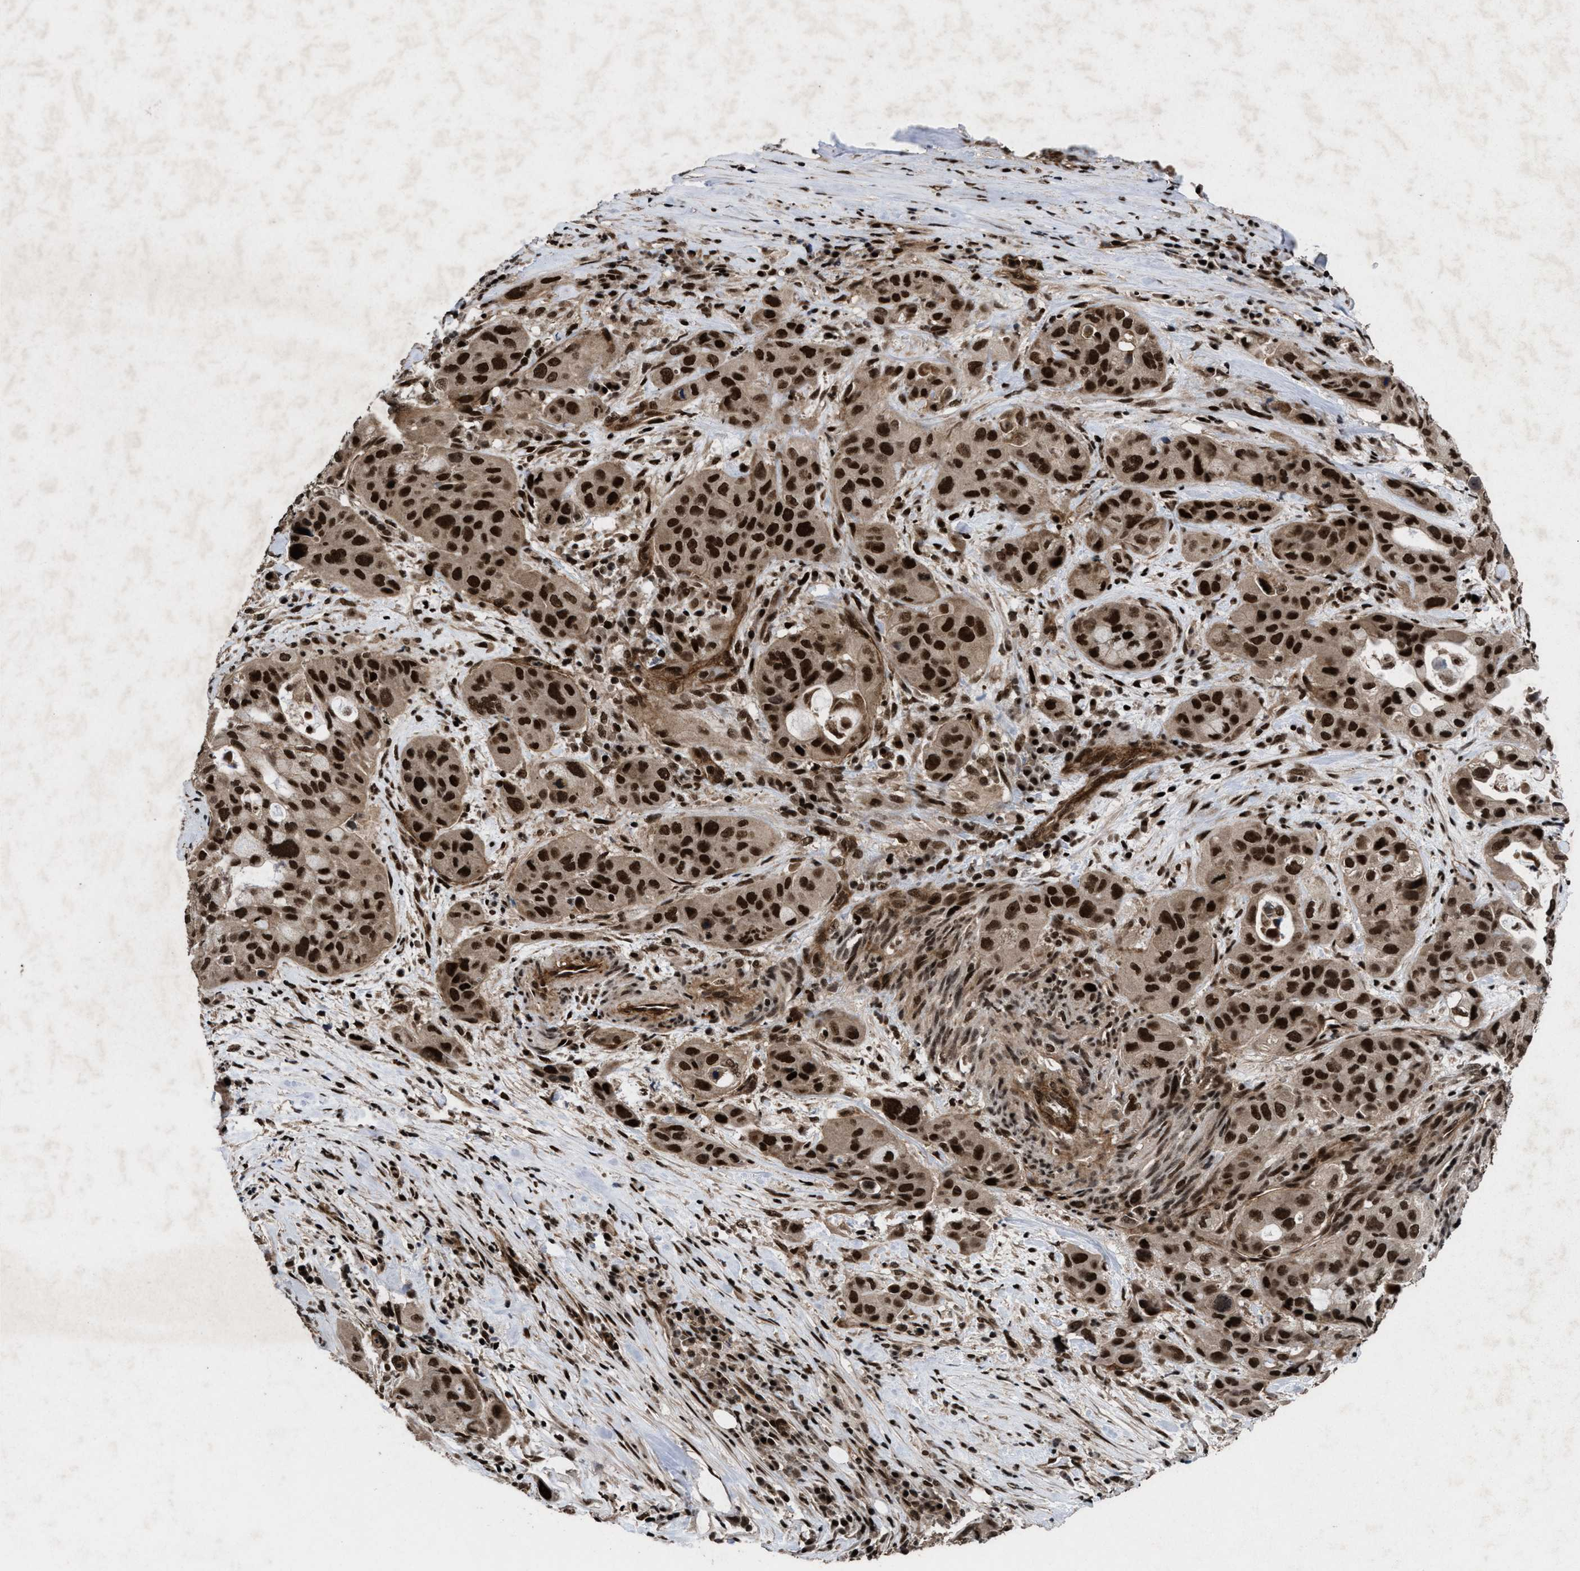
{"staining": {"intensity": "strong", "quantity": ">75%", "location": "nuclear"}, "tissue": "pancreatic cancer", "cell_type": "Tumor cells", "image_type": "cancer", "snomed": [{"axis": "morphology", "description": "Adenocarcinoma, NOS"}, {"axis": "topography", "description": "Pancreas"}], "caption": "Protein expression analysis of human pancreatic cancer (adenocarcinoma) reveals strong nuclear positivity in about >75% of tumor cells.", "gene": "WIZ", "patient": {"sex": "male", "age": 53}}